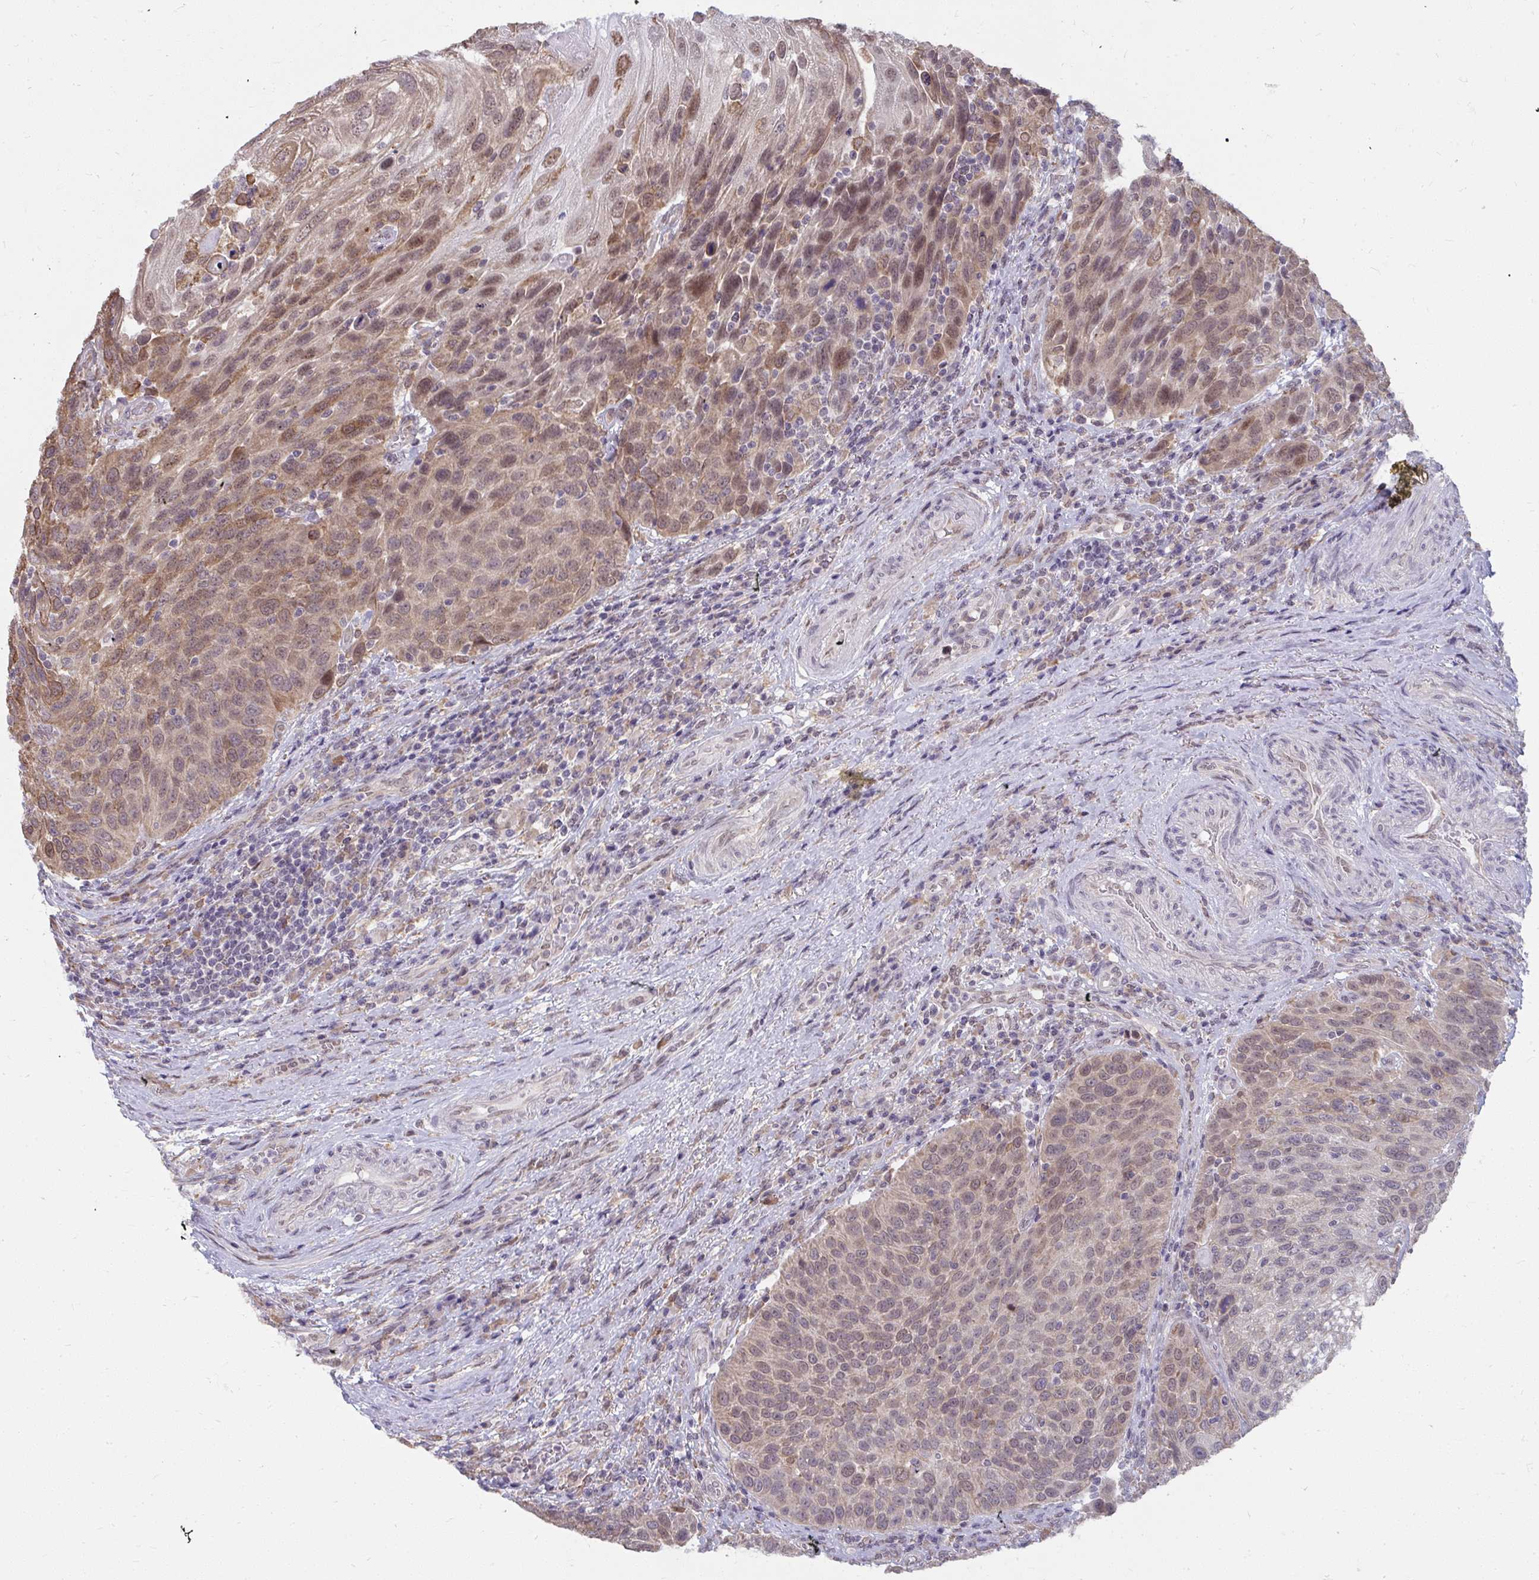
{"staining": {"intensity": "moderate", "quantity": "25%-75%", "location": "cytoplasmic/membranous,nuclear"}, "tissue": "urothelial cancer", "cell_type": "Tumor cells", "image_type": "cancer", "snomed": [{"axis": "morphology", "description": "Urothelial carcinoma, High grade"}, {"axis": "topography", "description": "Urinary bladder"}], "caption": "This is a histology image of IHC staining of high-grade urothelial carcinoma, which shows moderate staining in the cytoplasmic/membranous and nuclear of tumor cells.", "gene": "NMNAT1", "patient": {"sex": "female", "age": 70}}